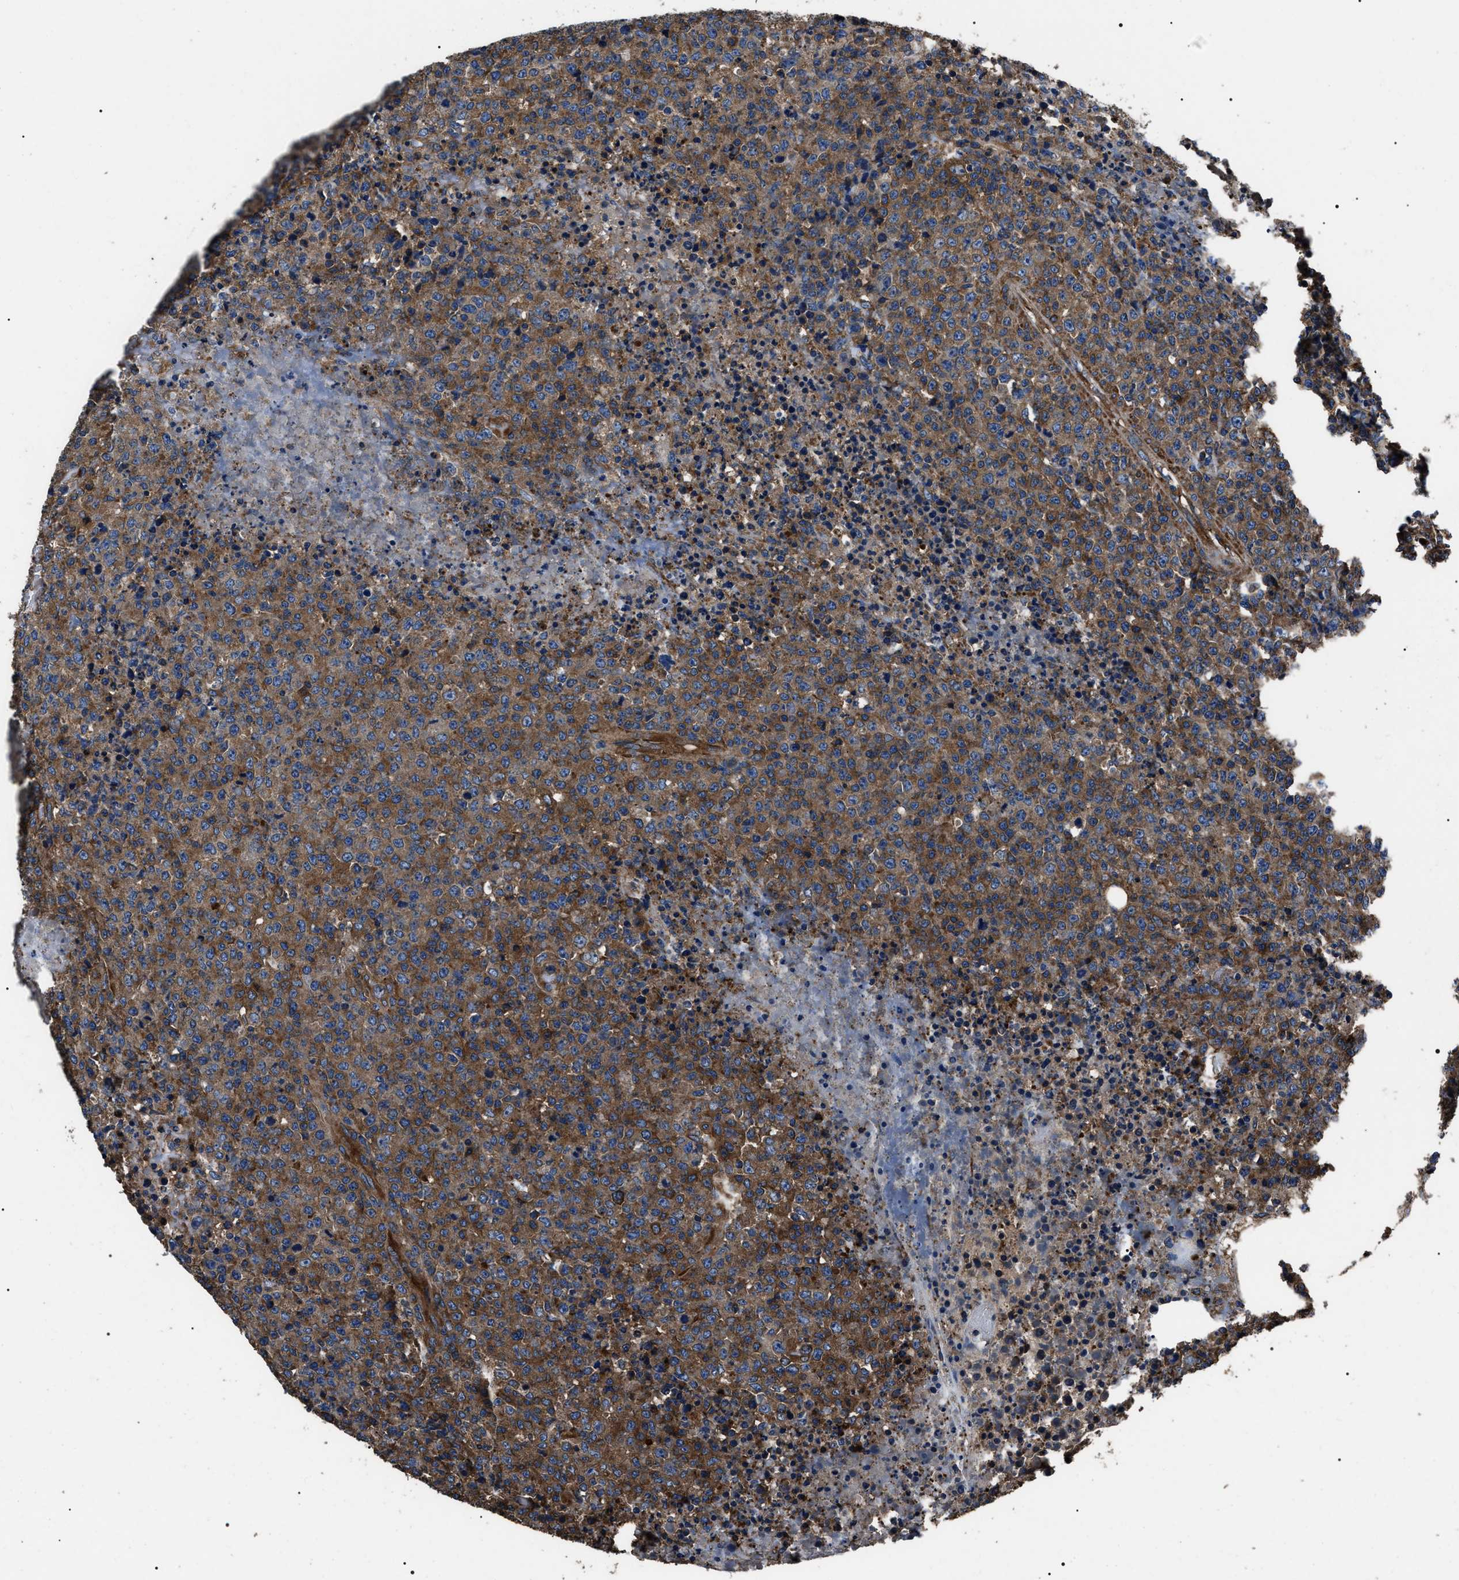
{"staining": {"intensity": "strong", "quantity": "25%-75%", "location": "cytoplasmic/membranous"}, "tissue": "lymphoma", "cell_type": "Tumor cells", "image_type": "cancer", "snomed": [{"axis": "morphology", "description": "Malignant lymphoma, non-Hodgkin's type, High grade"}, {"axis": "topography", "description": "Lymph node"}], "caption": "A brown stain highlights strong cytoplasmic/membranous positivity of a protein in lymphoma tumor cells. The protein of interest is shown in brown color, while the nuclei are stained blue.", "gene": "HSCB", "patient": {"sex": "male", "age": 13}}